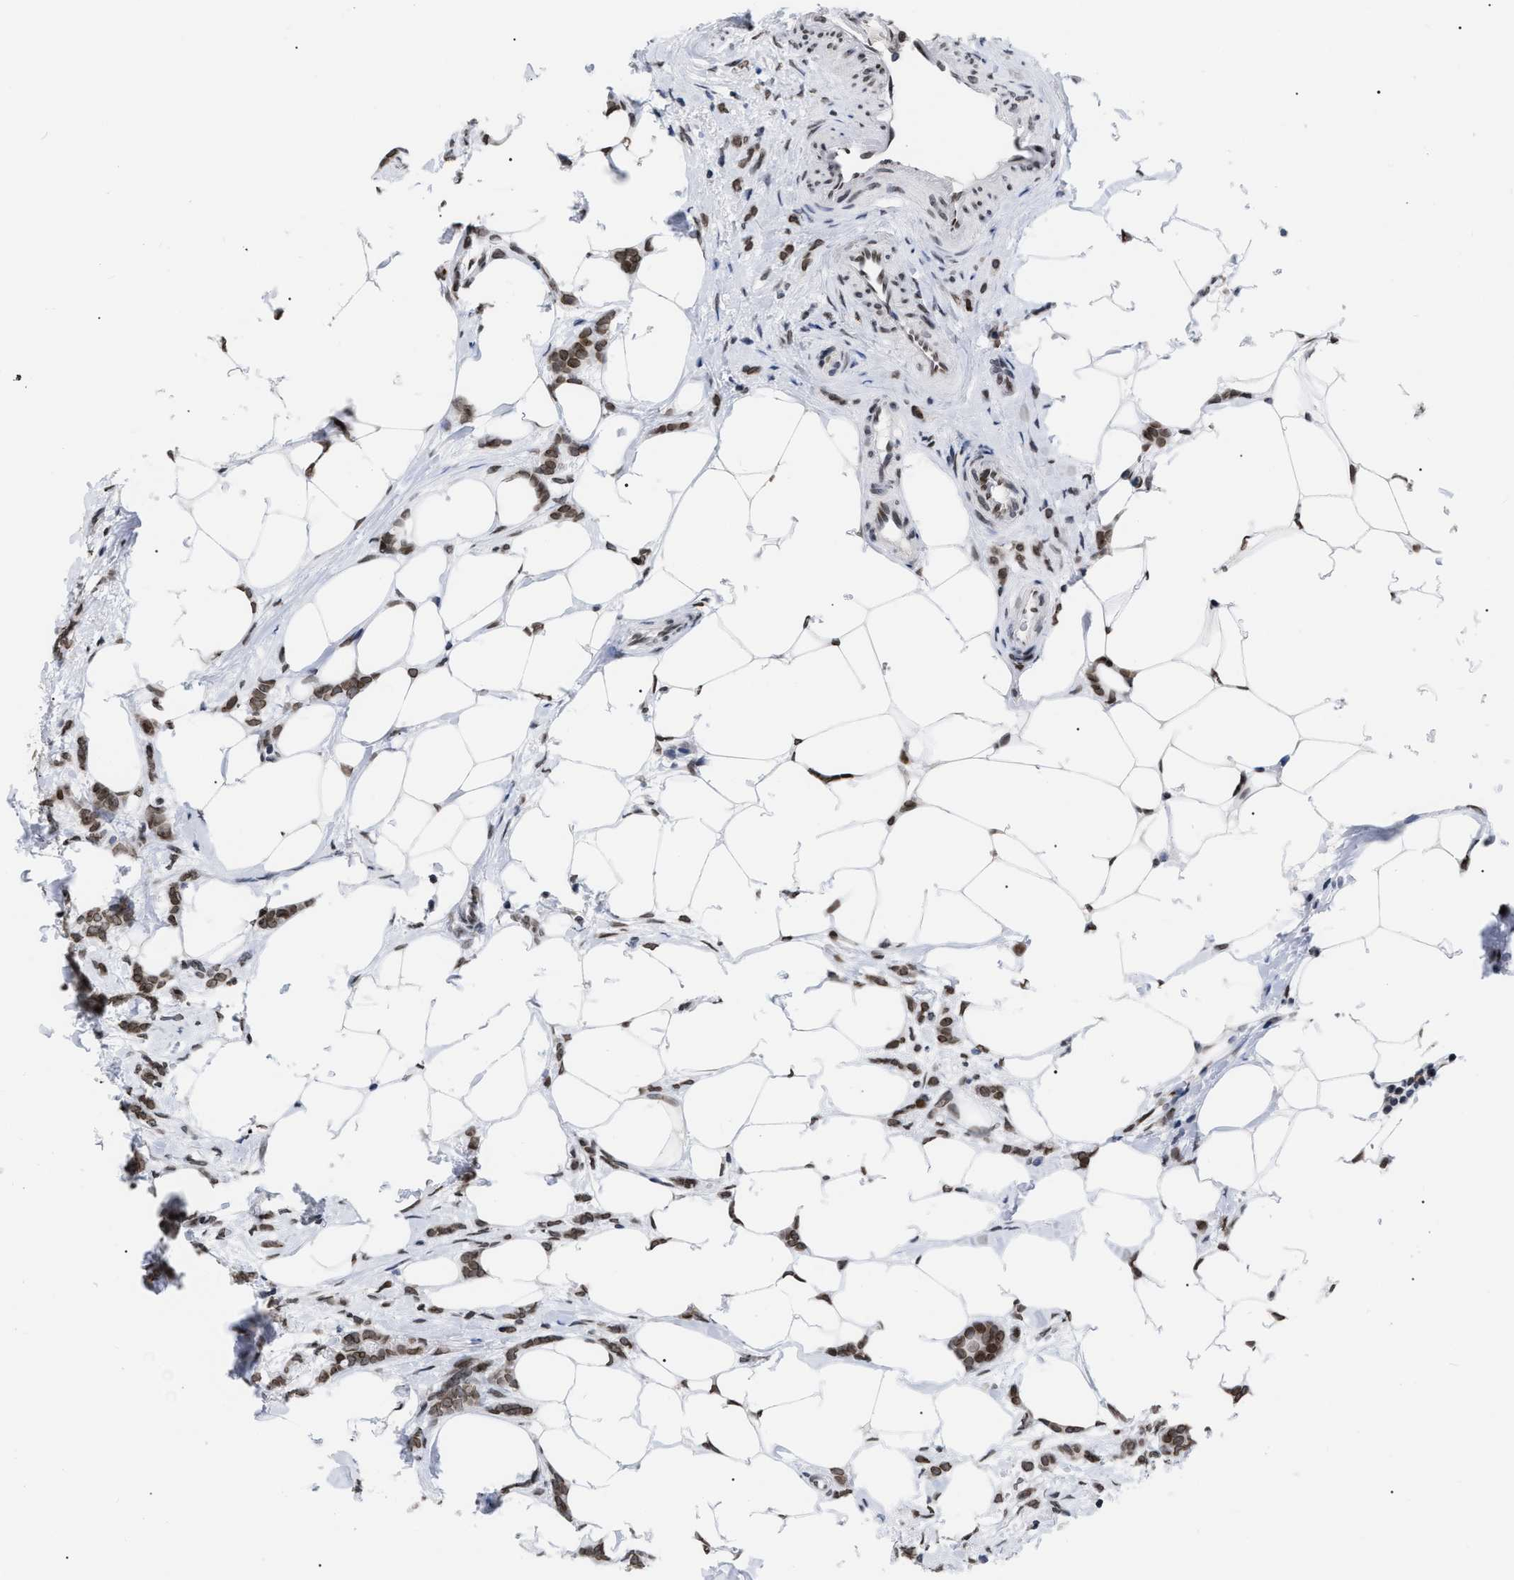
{"staining": {"intensity": "moderate", "quantity": ">75%", "location": "nuclear"}, "tissue": "breast cancer", "cell_type": "Tumor cells", "image_type": "cancer", "snomed": [{"axis": "morphology", "description": "Lobular carcinoma, in situ"}, {"axis": "morphology", "description": "Lobular carcinoma"}, {"axis": "topography", "description": "Breast"}], "caption": "Brown immunohistochemical staining in human lobular carcinoma (breast) exhibits moderate nuclear expression in approximately >75% of tumor cells.", "gene": "TPR", "patient": {"sex": "female", "age": 41}}